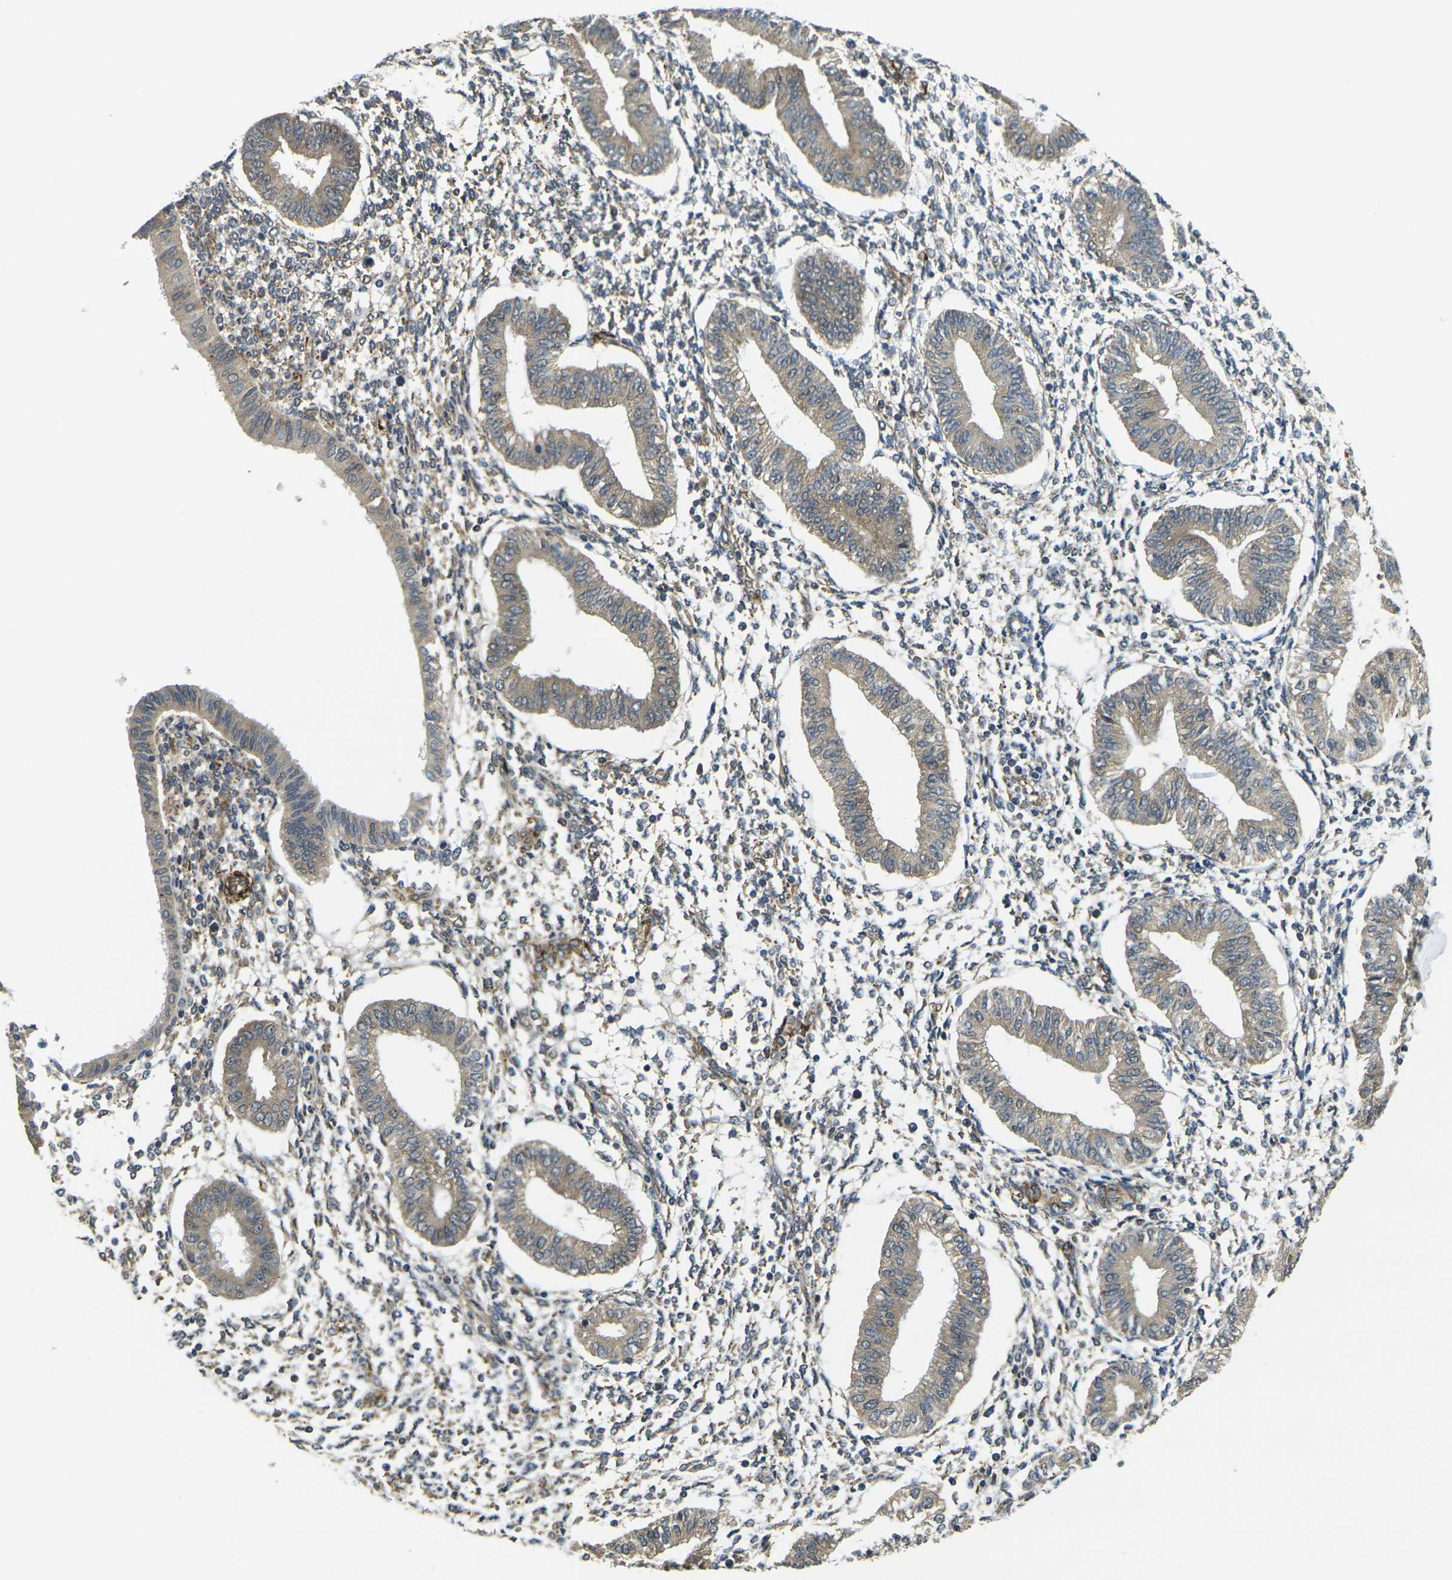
{"staining": {"intensity": "weak", "quantity": "<25%", "location": "cytoplasmic/membranous"}, "tissue": "endometrium", "cell_type": "Cells in endometrial stroma", "image_type": "normal", "snomed": [{"axis": "morphology", "description": "Normal tissue, NOS"}, {"axis": "topography", "description": "Endometrium"}], "caption": "Immunohistochemical staining of normal endometrium shows no significant expression in cells in endometrial stroma.", "gene": "FUT11", "patient": {"sex": "female", "age": 50}}